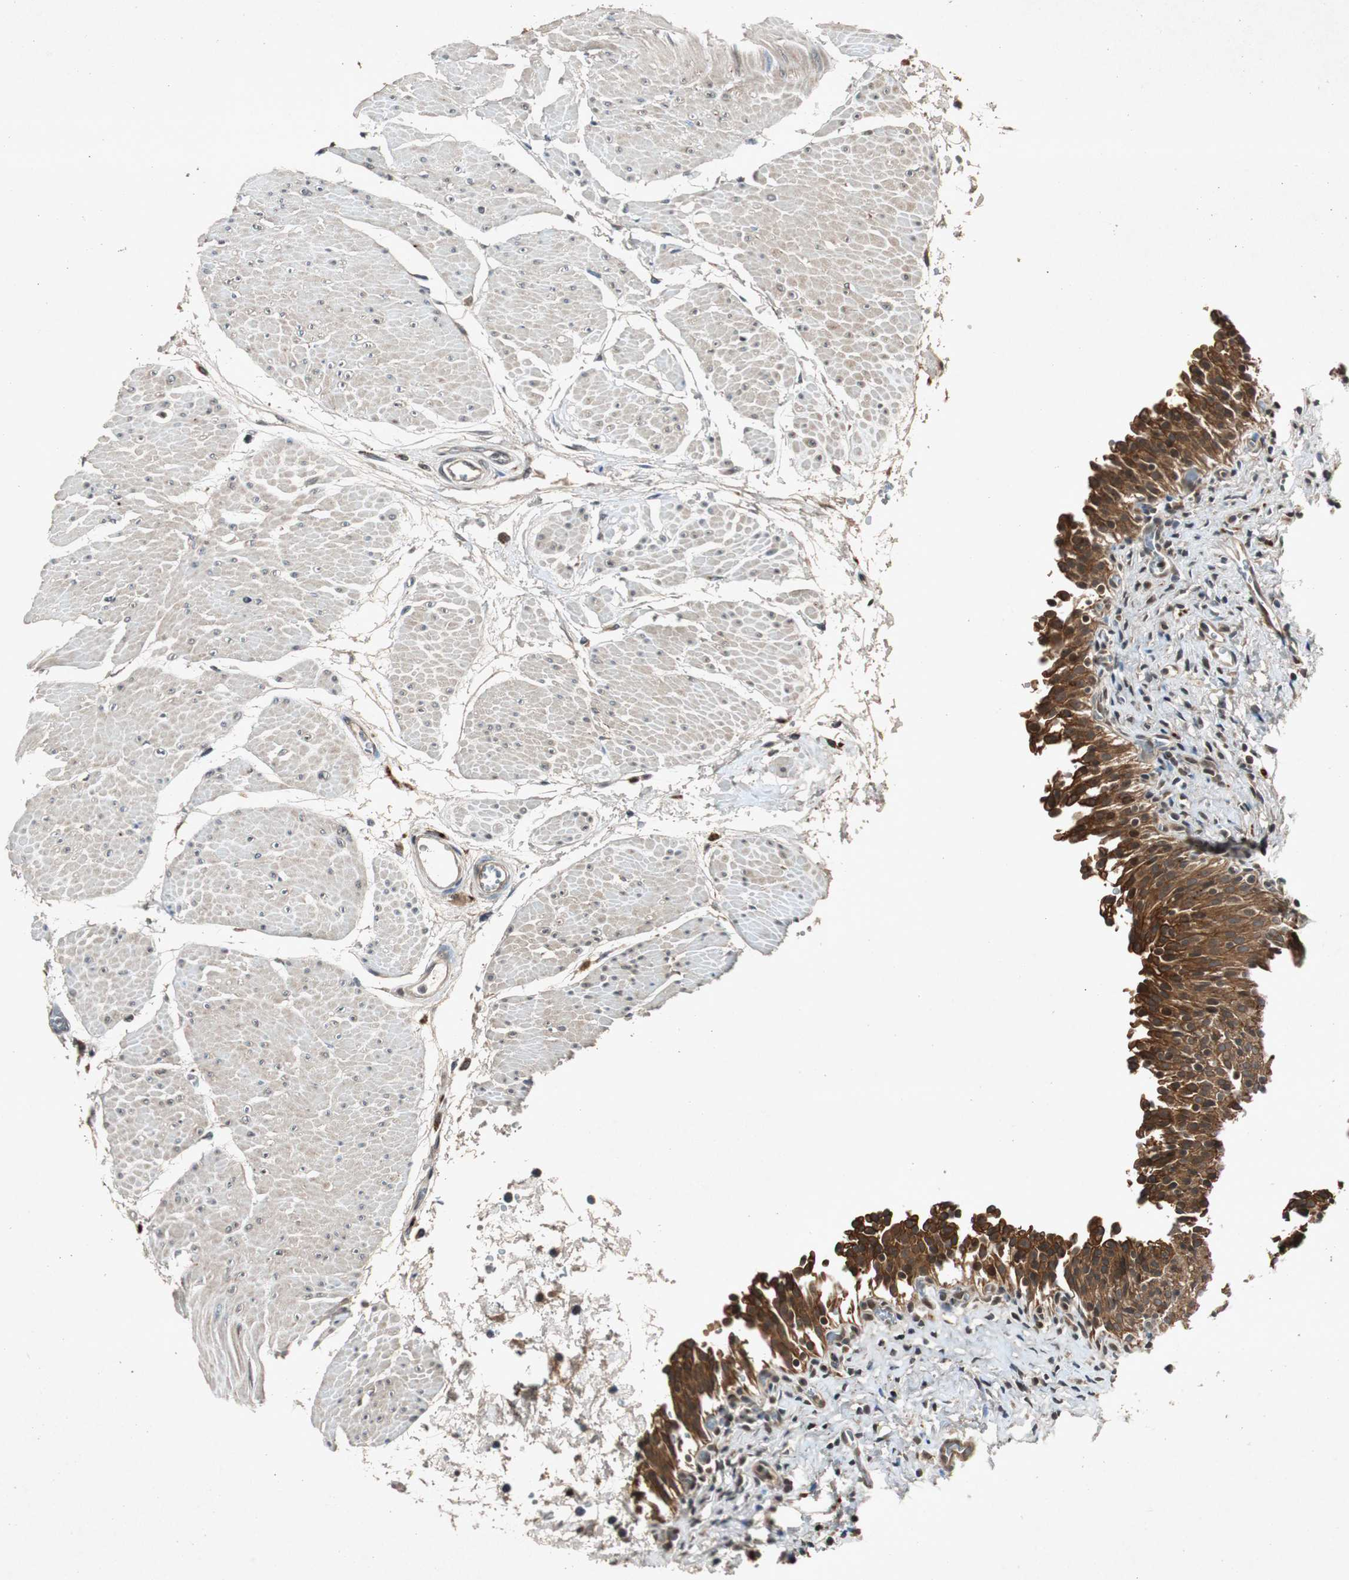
{"staining": {"intensity": "strong", "quantity": ">75%", "location": "cytoplasmic/membranous"}, "tissue": "urinary bladder", "cell_type": "Urothelial cells", "image_type": "normal", "snomed": [{"axis": "morphology", "description": "Normal tissue, NOS"}, {"axis": "topography", "description": "Urinary bladder"}], "caption": "Brown immunohistochemical staining in benign urinary bladder exhibits strong cytoplasmic/membranous expression in approximately >75% of urothelial cells. The staining was performed using DAB (3,3'-diaminobenzidine) to visualize the protein expression in brown, while the nuclei were stained in blue with hematoxylin (Magnification: 20x).", "gene": "SLIT2", "patient": {"sex": "male", "age": 51}}